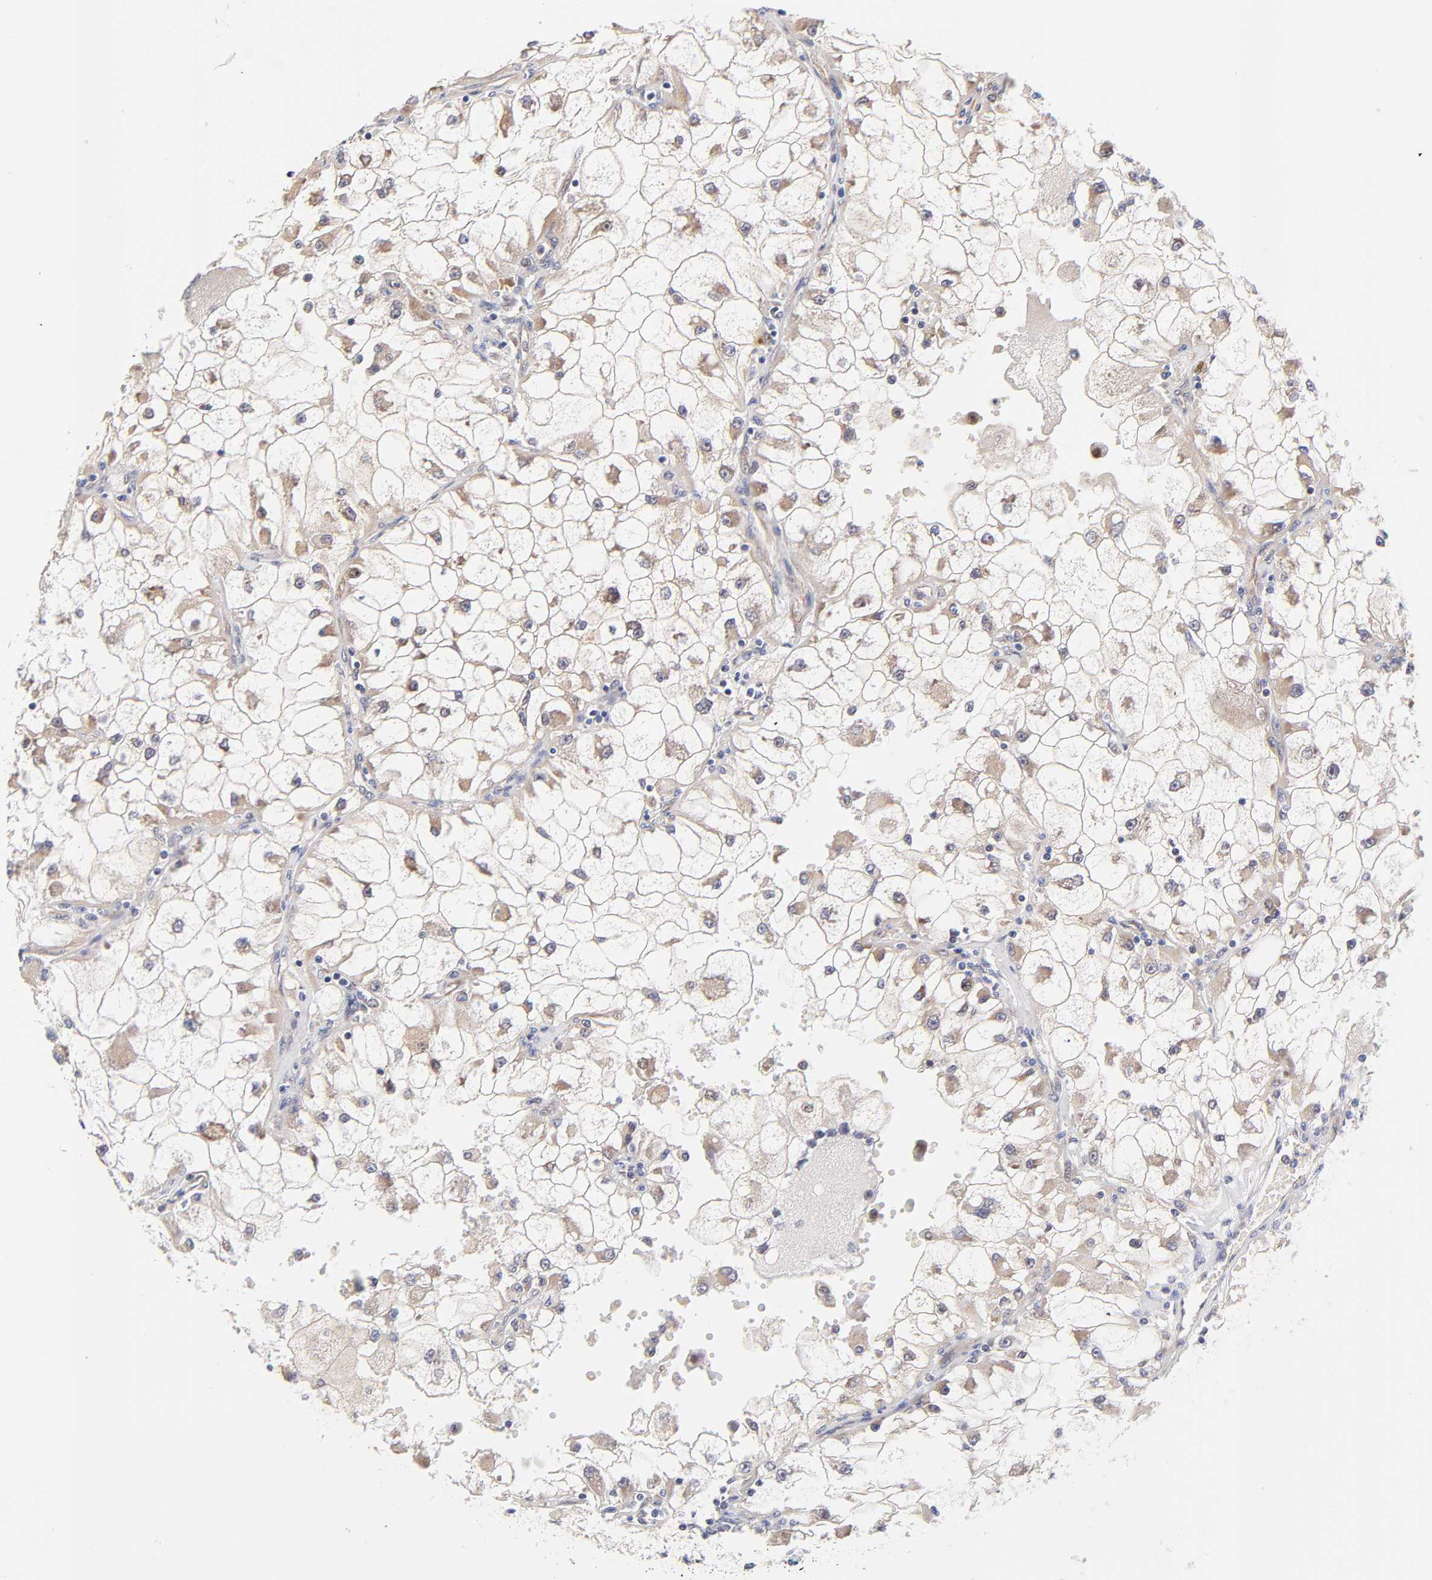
{"staining": {"intensity": "moderate", "quantity": ">75%", "location": "cytoplasmic/membranous"}, "tissue": "renal cancer", "cell_type": "Tumor cells", "image_type": "cancer", "snomed": [{"axis": "morphology", "description": "Adenocarcinoma, NOS"}, {"axis": "topography", "description": "Kidney"}], "caption": "Tumor cells reveal medium levels of moderate cytoplasmic/membranous expression in approximately >75% of cells in human renal cancer (adenocarcinoma).", "gene": "TXNL1", "patient": {"sex": "female", "age": 73}}